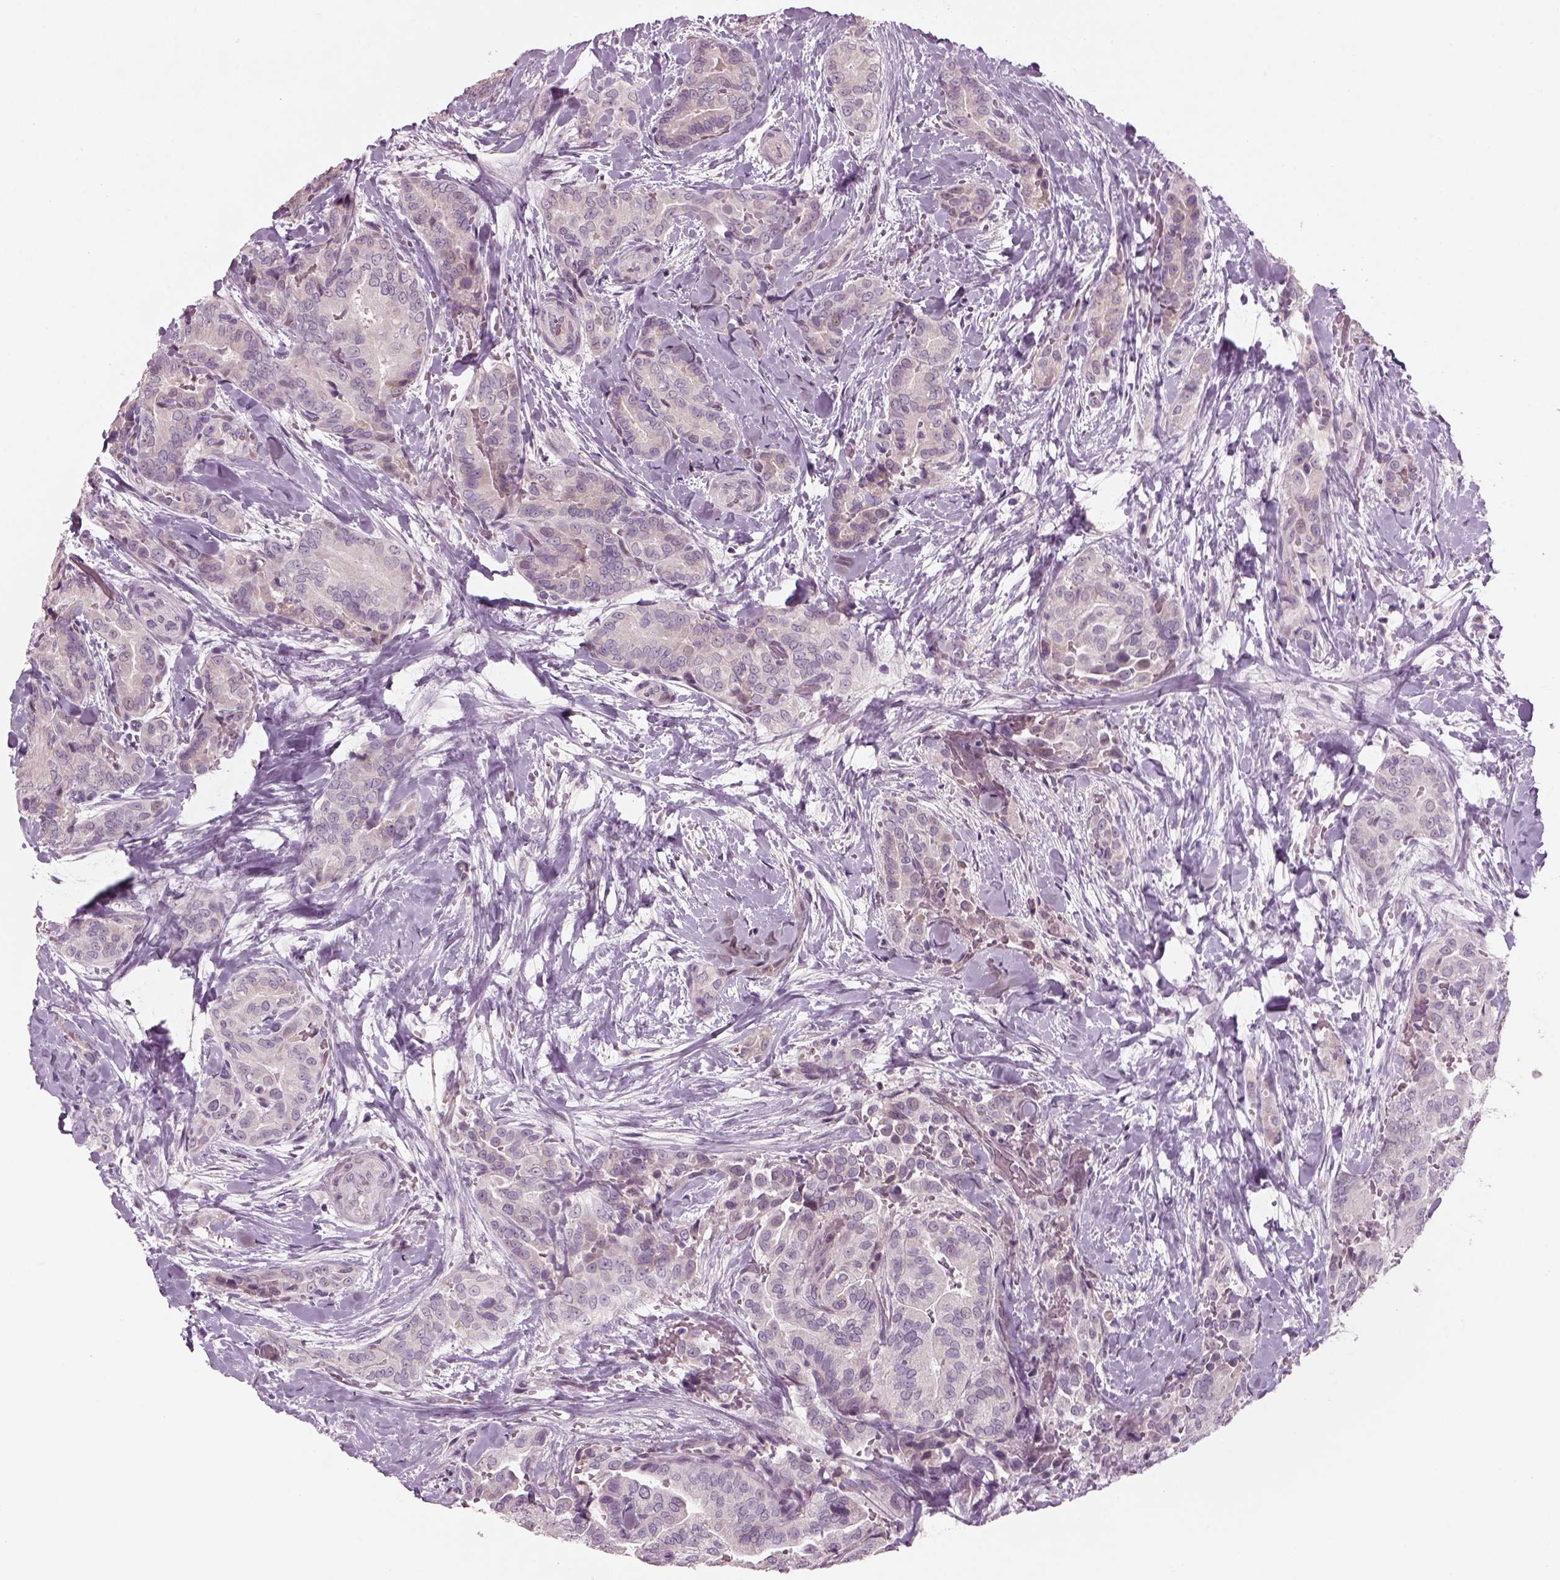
{"staining": {"intensity": "negative", "quantity": "none", "location": "none"}, "tissue": "thyroid cancer", "cell_type": "Tumor cells", "image_type": "cancer", "snomed": [{"axis": "morphology", "description": "Papillary adenocarcinoma, NOS"}, {"axis": "topography", "description": "Thyroid gland"}], "caption": "High magnification brightfield microscopy of thyroid papillary adenocarcinoma stained with DAB (brown) and counterstained with hematoxylin (blue): tumor cells show no significant staining.", "gene": "PENK", "patient": {"sex": "male", "age": 61}}